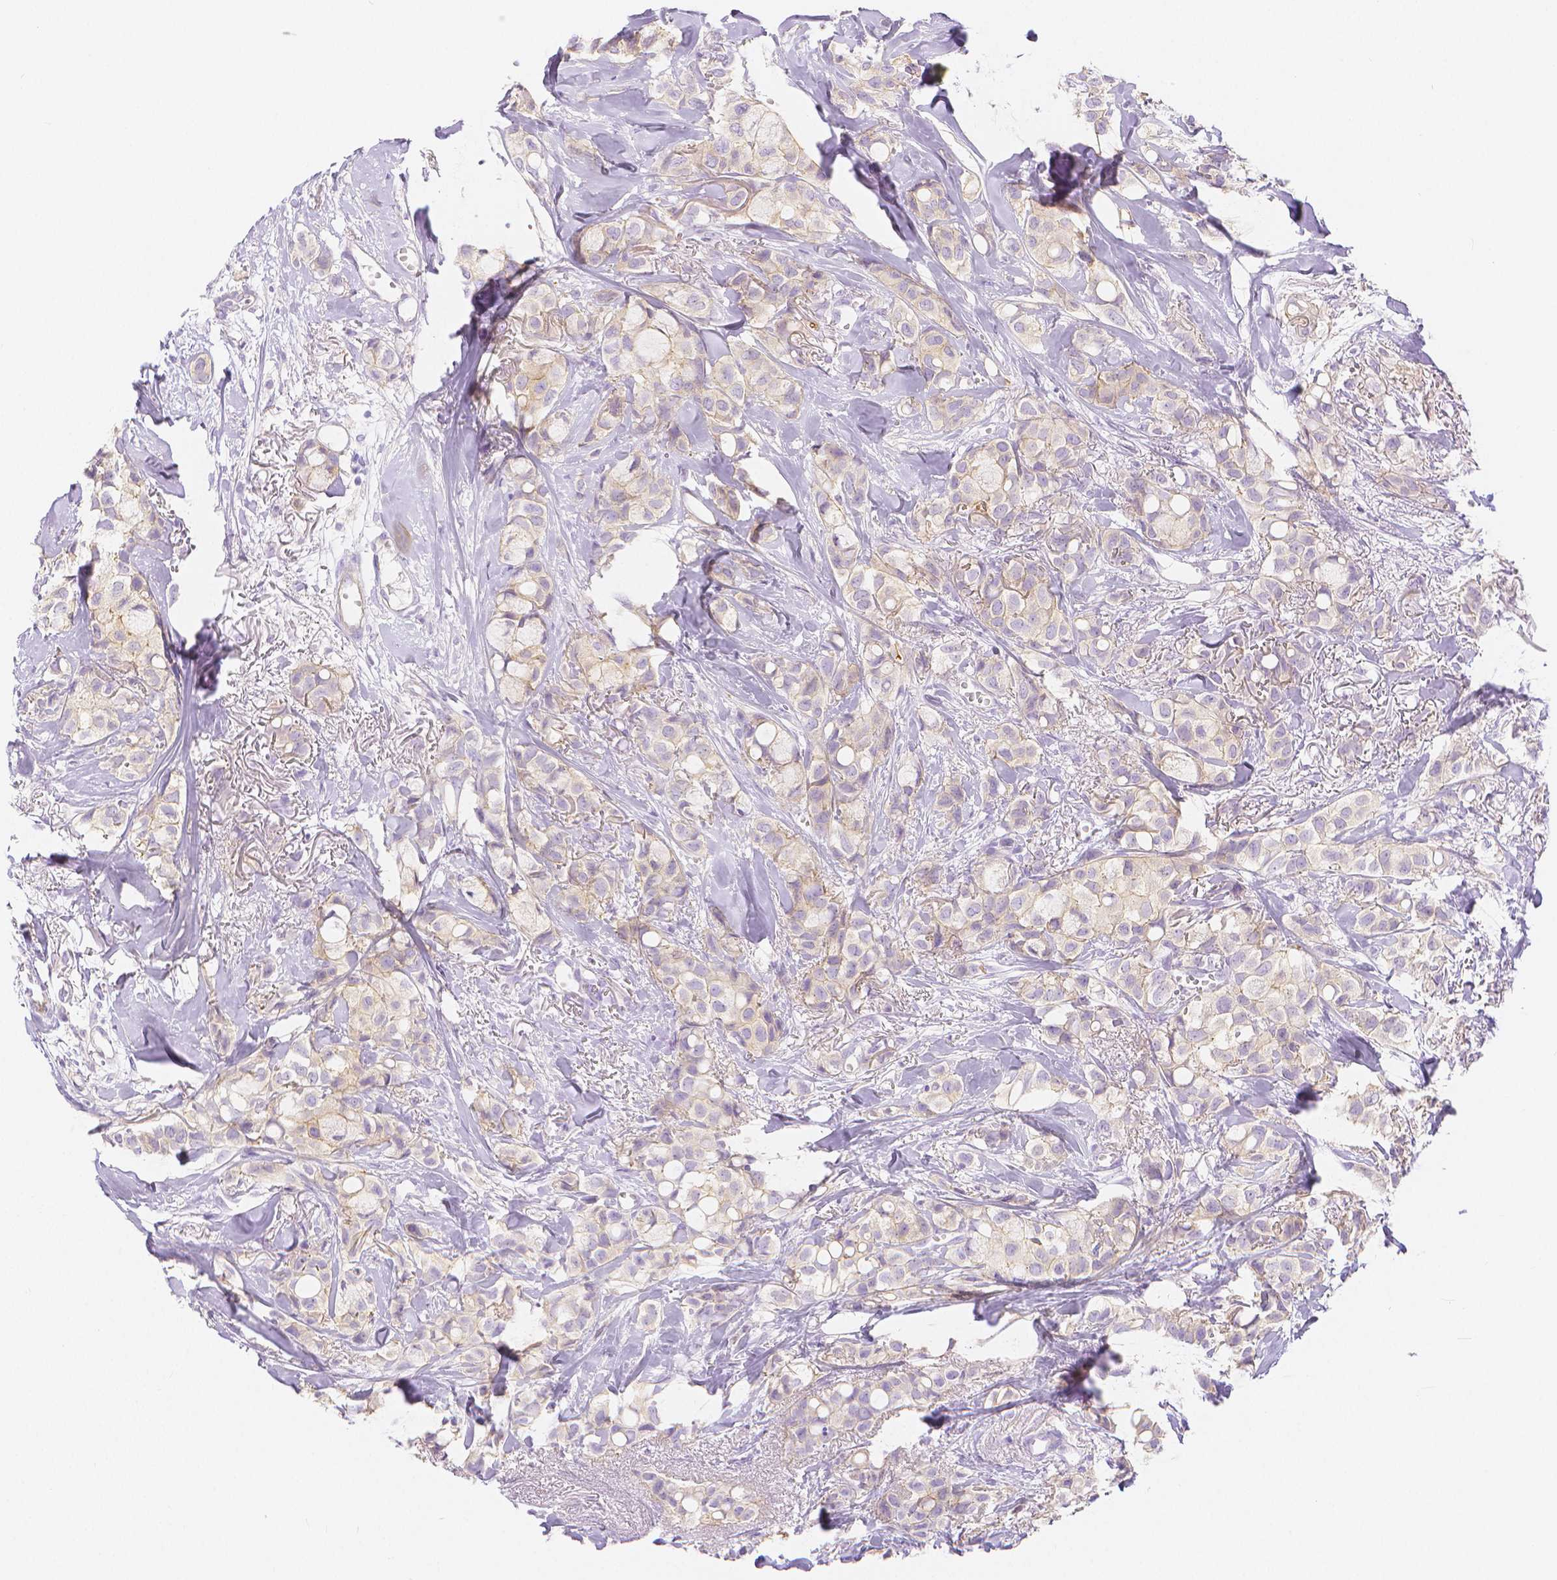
{"staining": {"intensity": "weak", "quantity": "<25%", "location": "cytoplasmic/membranous"}, "tissue": "breast cancer", "cell_type": "Tumor cells", "image_type": "cancer", "snomed": [{"axis": "morphology", "description": "Duct carcinoma"}, {"axis": "topography", "description": "Breast"}], "caption": "DAB immunohistochemical staining of human intraductal carcinoma (breast) displays no significant expression in tumor cells. (IHC, brightfield microscopy, high magnification).", "gene": "SLC27A5", "patient": {"sex": "female", "age": 85}}